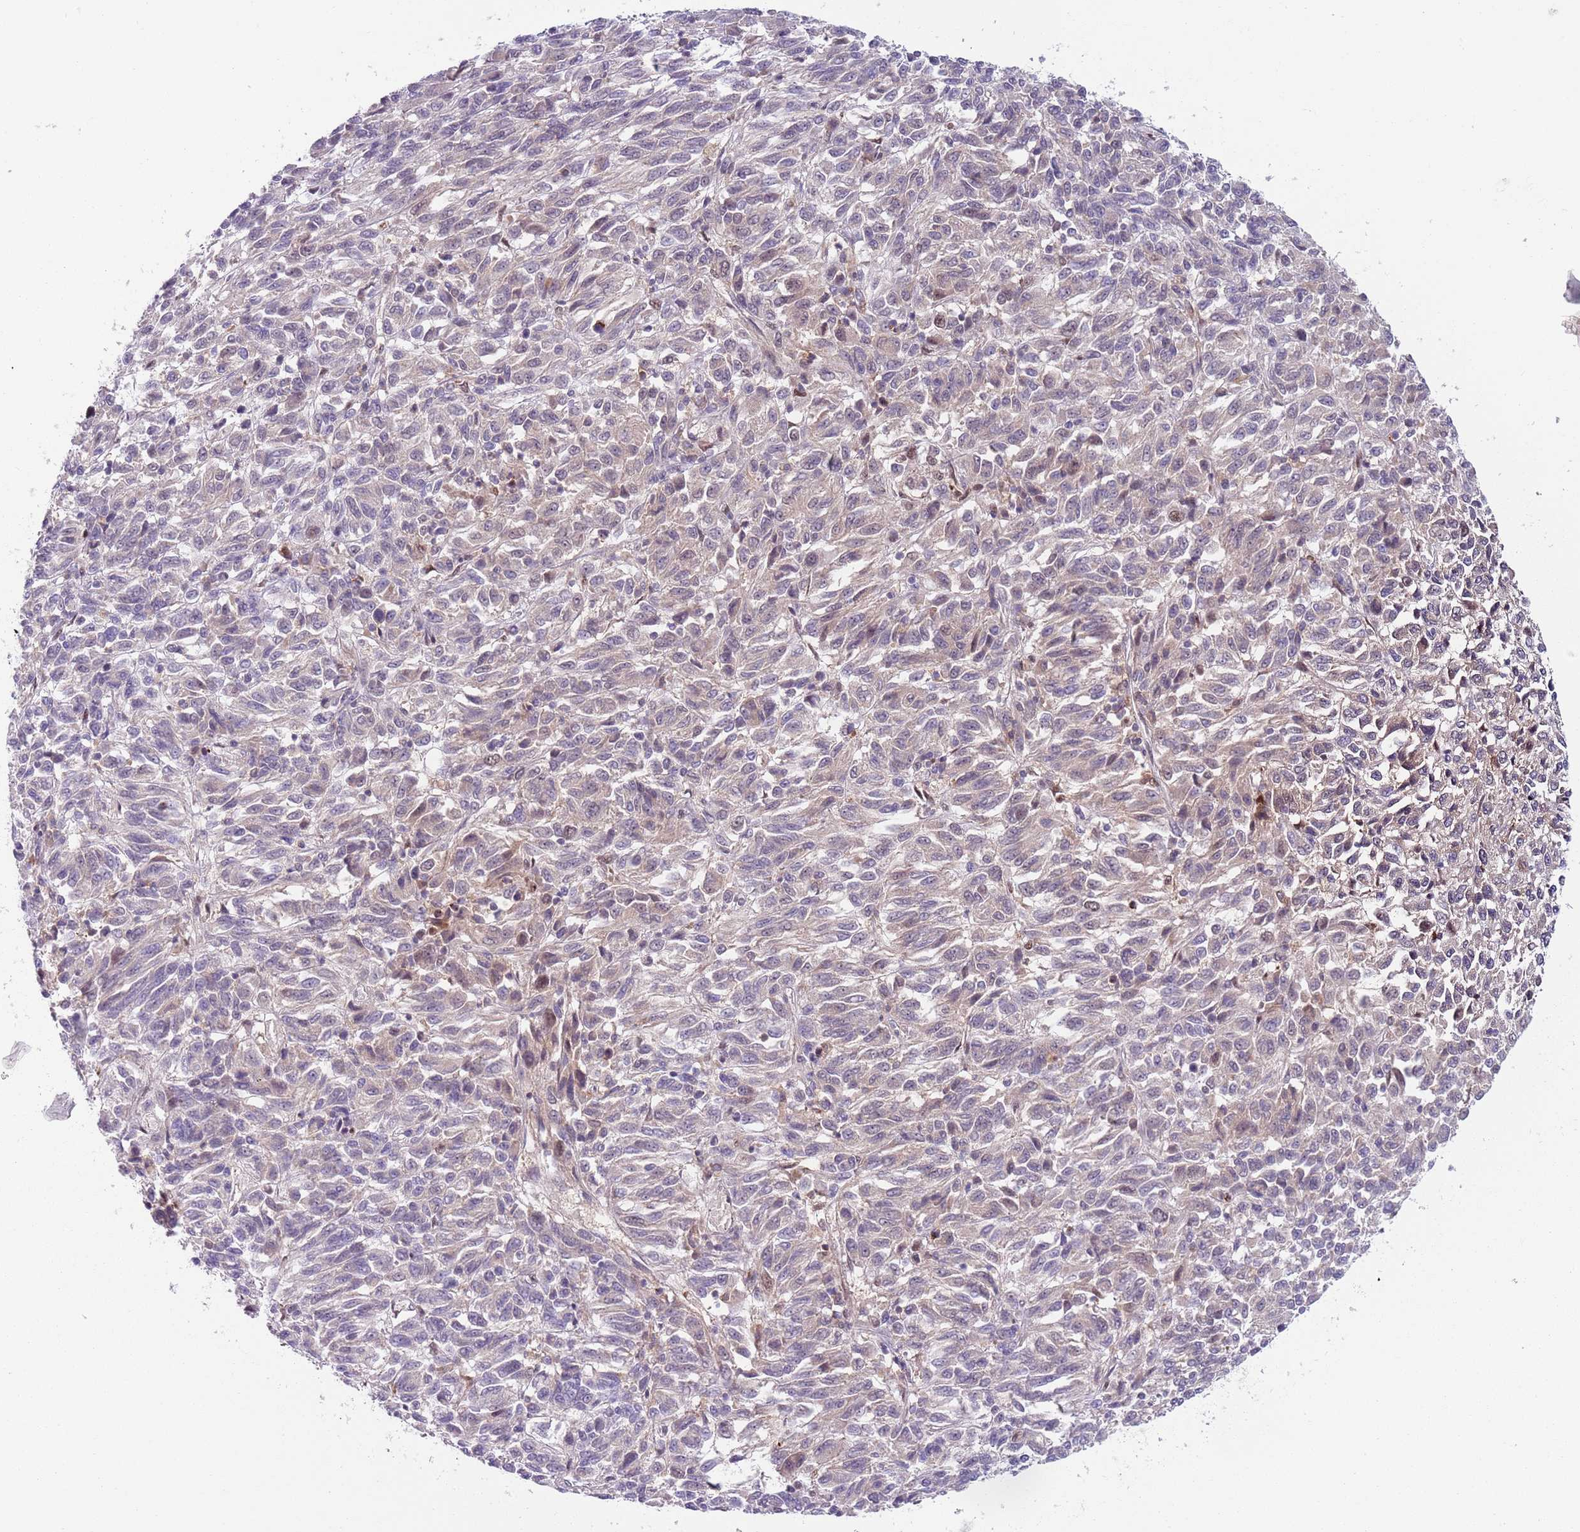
{"staining": {"intensity": "weak", "quantity": "<25%", "location": "nuclear"}, "tissue": "melanoma", "cell_type": "Tumor cells", "image_type": "cancer", "snomed": [{"axis": "morphology", "description": "Malignant melanoma, Metastatic site"}, {"axis": "topography", "description": "Lung"}], "caption": "Immunohistochemical staining of melanoma demonstrates no significant staining in tumor cells.", "gene": "RMND5B", "patient": {"sex": "male", "age": 64}}